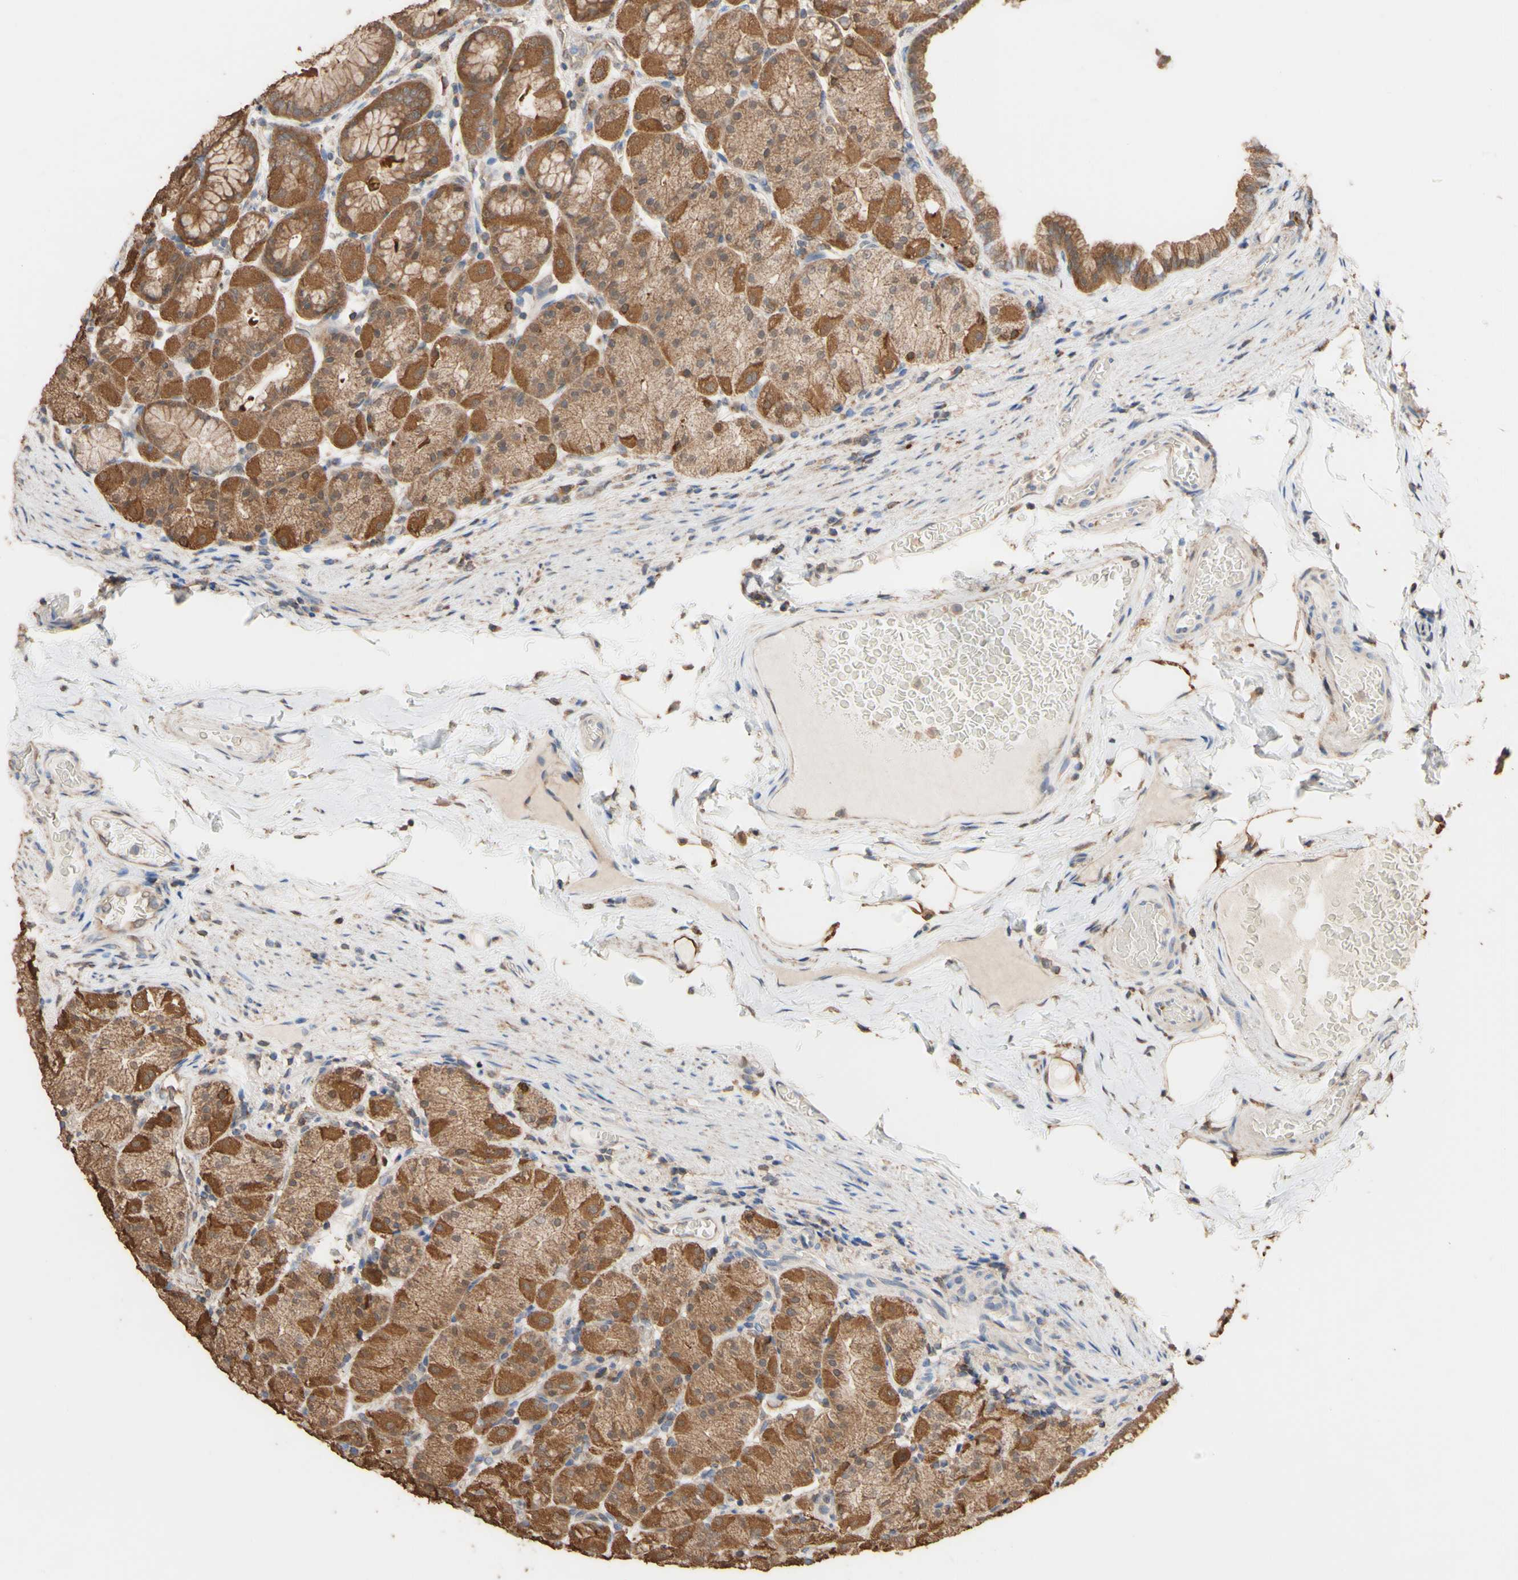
{"staining": {"intensity": "moderate", "quantity": ">75%", "location": "cytoplasmic/membranous"}, "tissue": "stomach", "cell_type": "Glandular cells", "image_type": "normal", "snomed": [{"axis": "morphology", "description": "Normal tissue, NOS"}, {"axis": "topography", "description": "Stomach, upper"}], "caption": "Stomach stained for a protein reveals moderate cytoplasmic/membranous positivity in glandular cells. The staining was performed using DAB (3,3'-diaminobenzidine) to visualize the protein expression in brown, while the nuclei were stained in blue with hematoxylin (Magnification: 20x).", "gene": "ALDH9A1", "patient": {"sex": "male", "age": 68}}